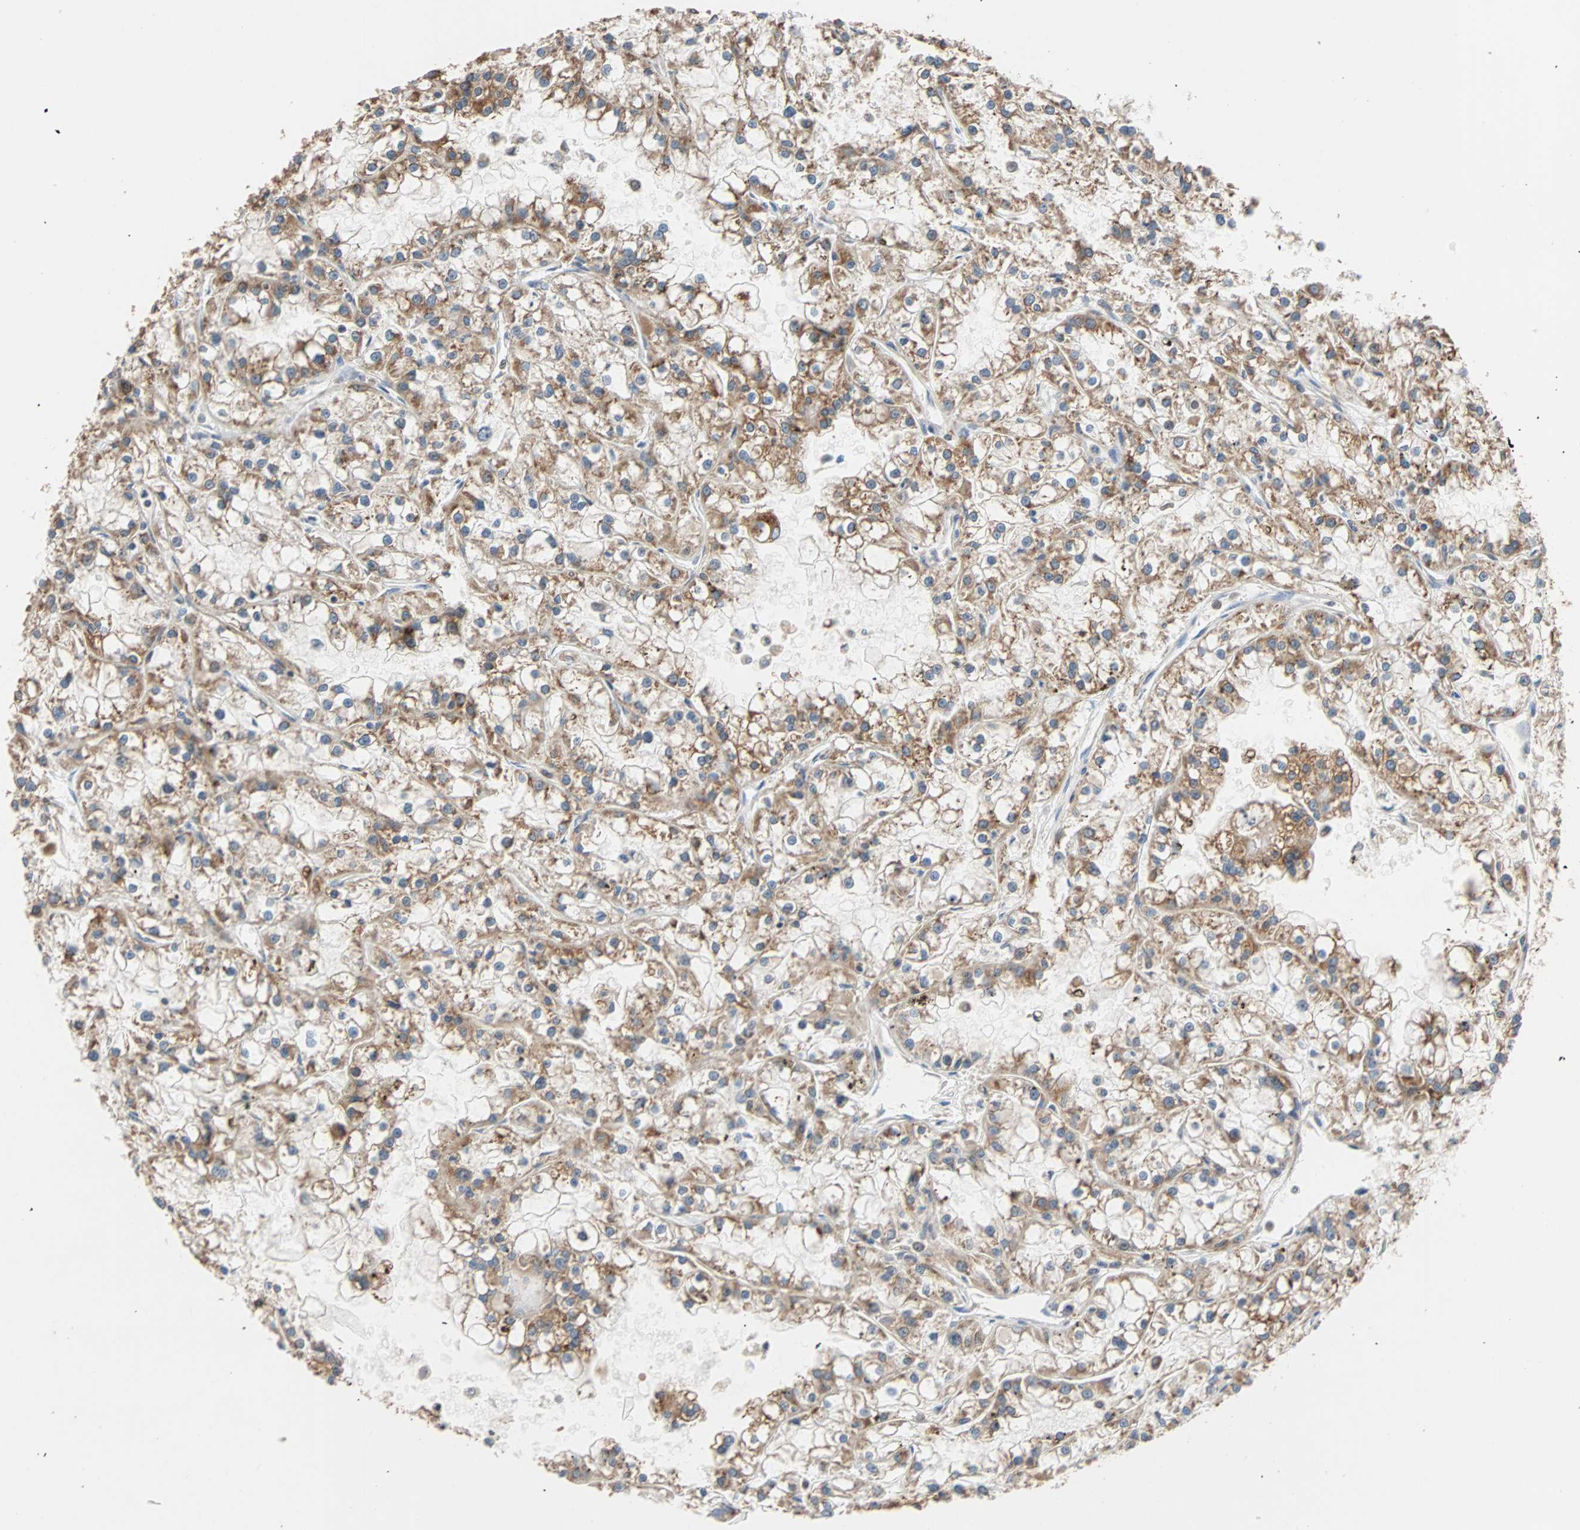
{"staining": {"intensity": "moderate", "quantity": ">75%", "location": "cytoplasmic/membranous"}, "tissue": "renal cancer", "cell_type": "Tumor cells", "image_type": "cancer", "snomed": [{"axis": "morphology", "description": "Adenocarcinoma, NOS"}, {"axis": "topography", "description": "Kidney"}], "caption": "Adenocarcinoma (renal) stained for a protein demonstrates moderate cytoplasmic/membranous positivity in tumor cells.", "gene": "AUP1", "patient": {"sex": "female", "age": 52}}